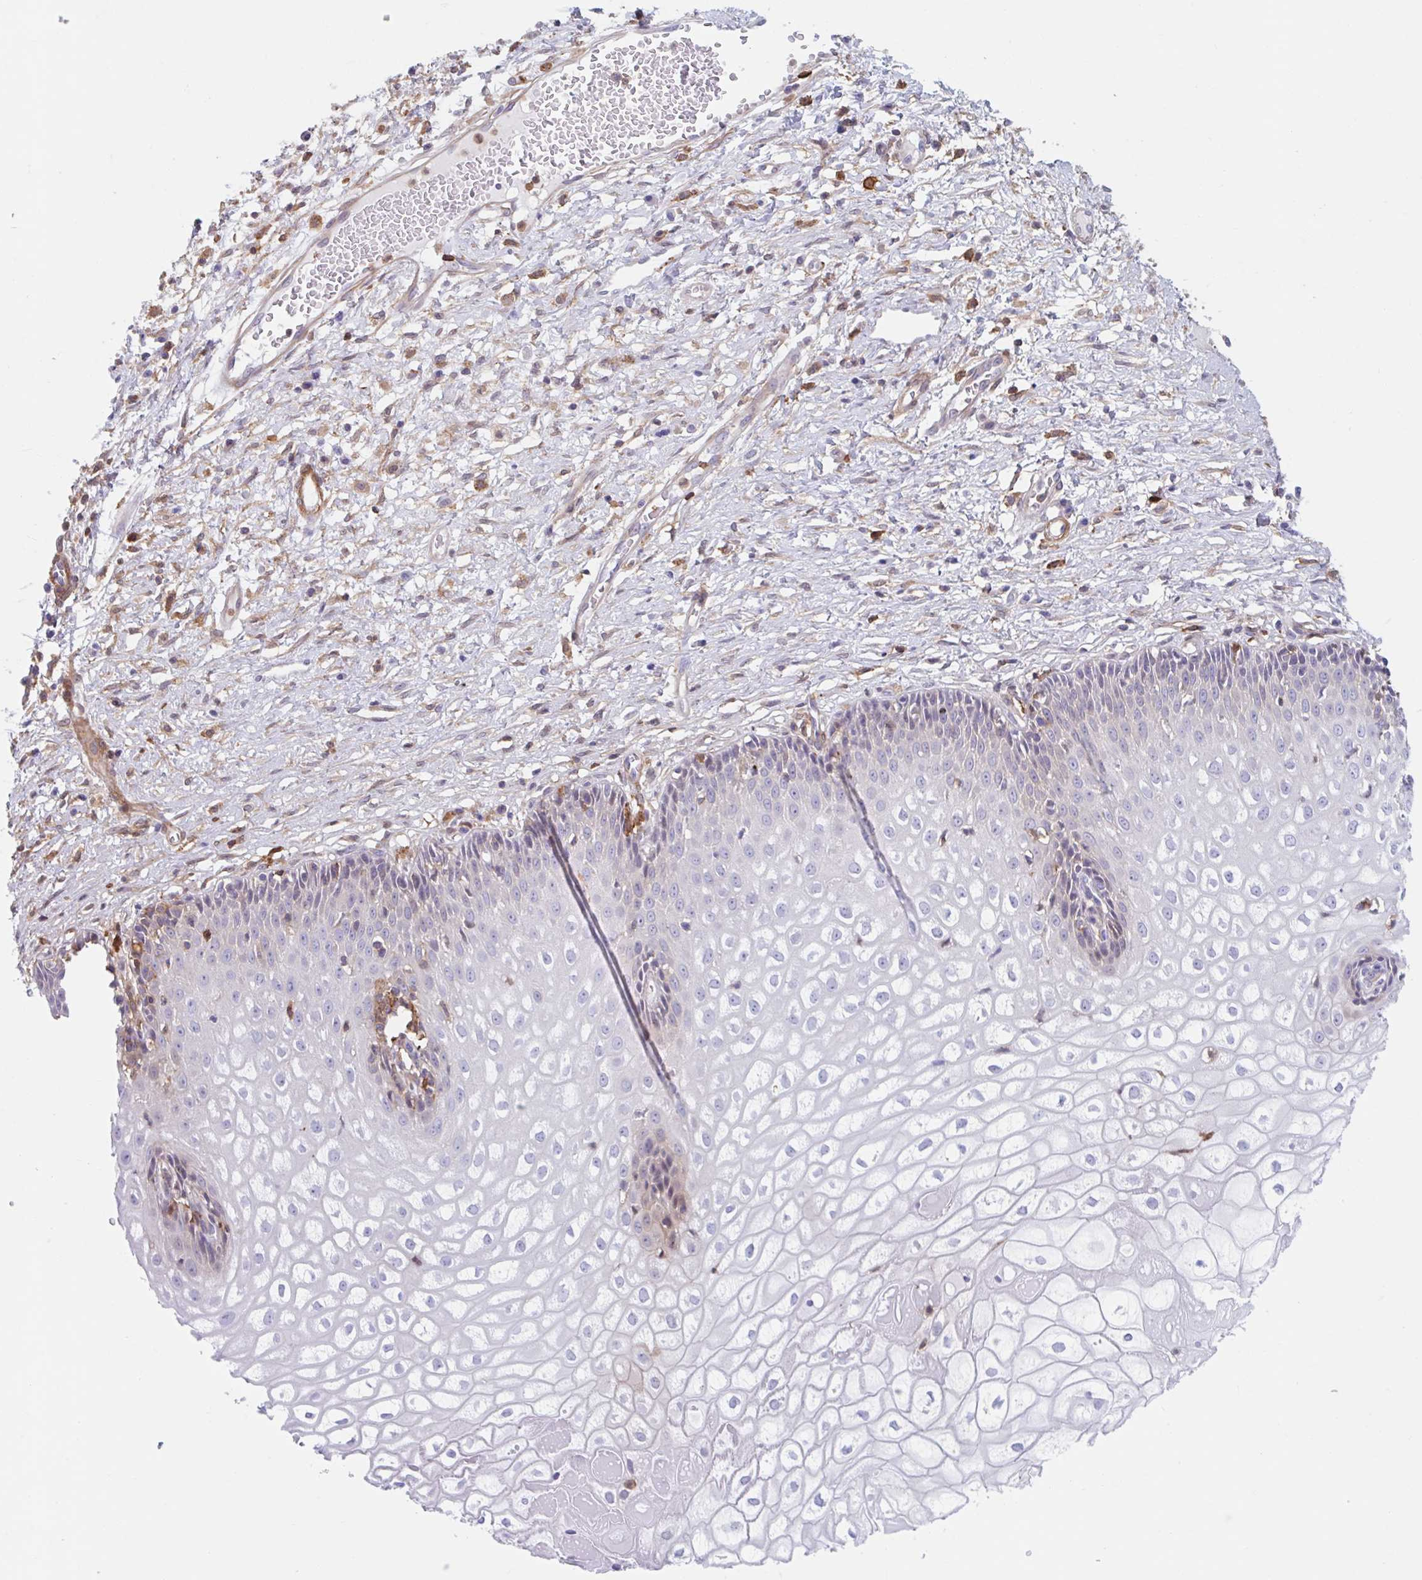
{"staining": {"intensity": "moderate", "quantity": ">75%", "location": "cytoplasmic/membranous"}, "tissue": "cervix", "cell_type": "Glandular cells", "image_type": "normal", "snomed": [{"axis": "morphology", "description": "Normal tissue, NOS"}, {"axis": "topography", "description": "Cervix"}], "caption": "Benign cervix displays moderate cytoplasmic/membranous positivity in about >75% of glandular cells Immunohistochemistry stains the protein of interest in brown and the nuclei are stained blue..", "gene": "EFHD1", "patient": {"sex": "female", "age": 36}}